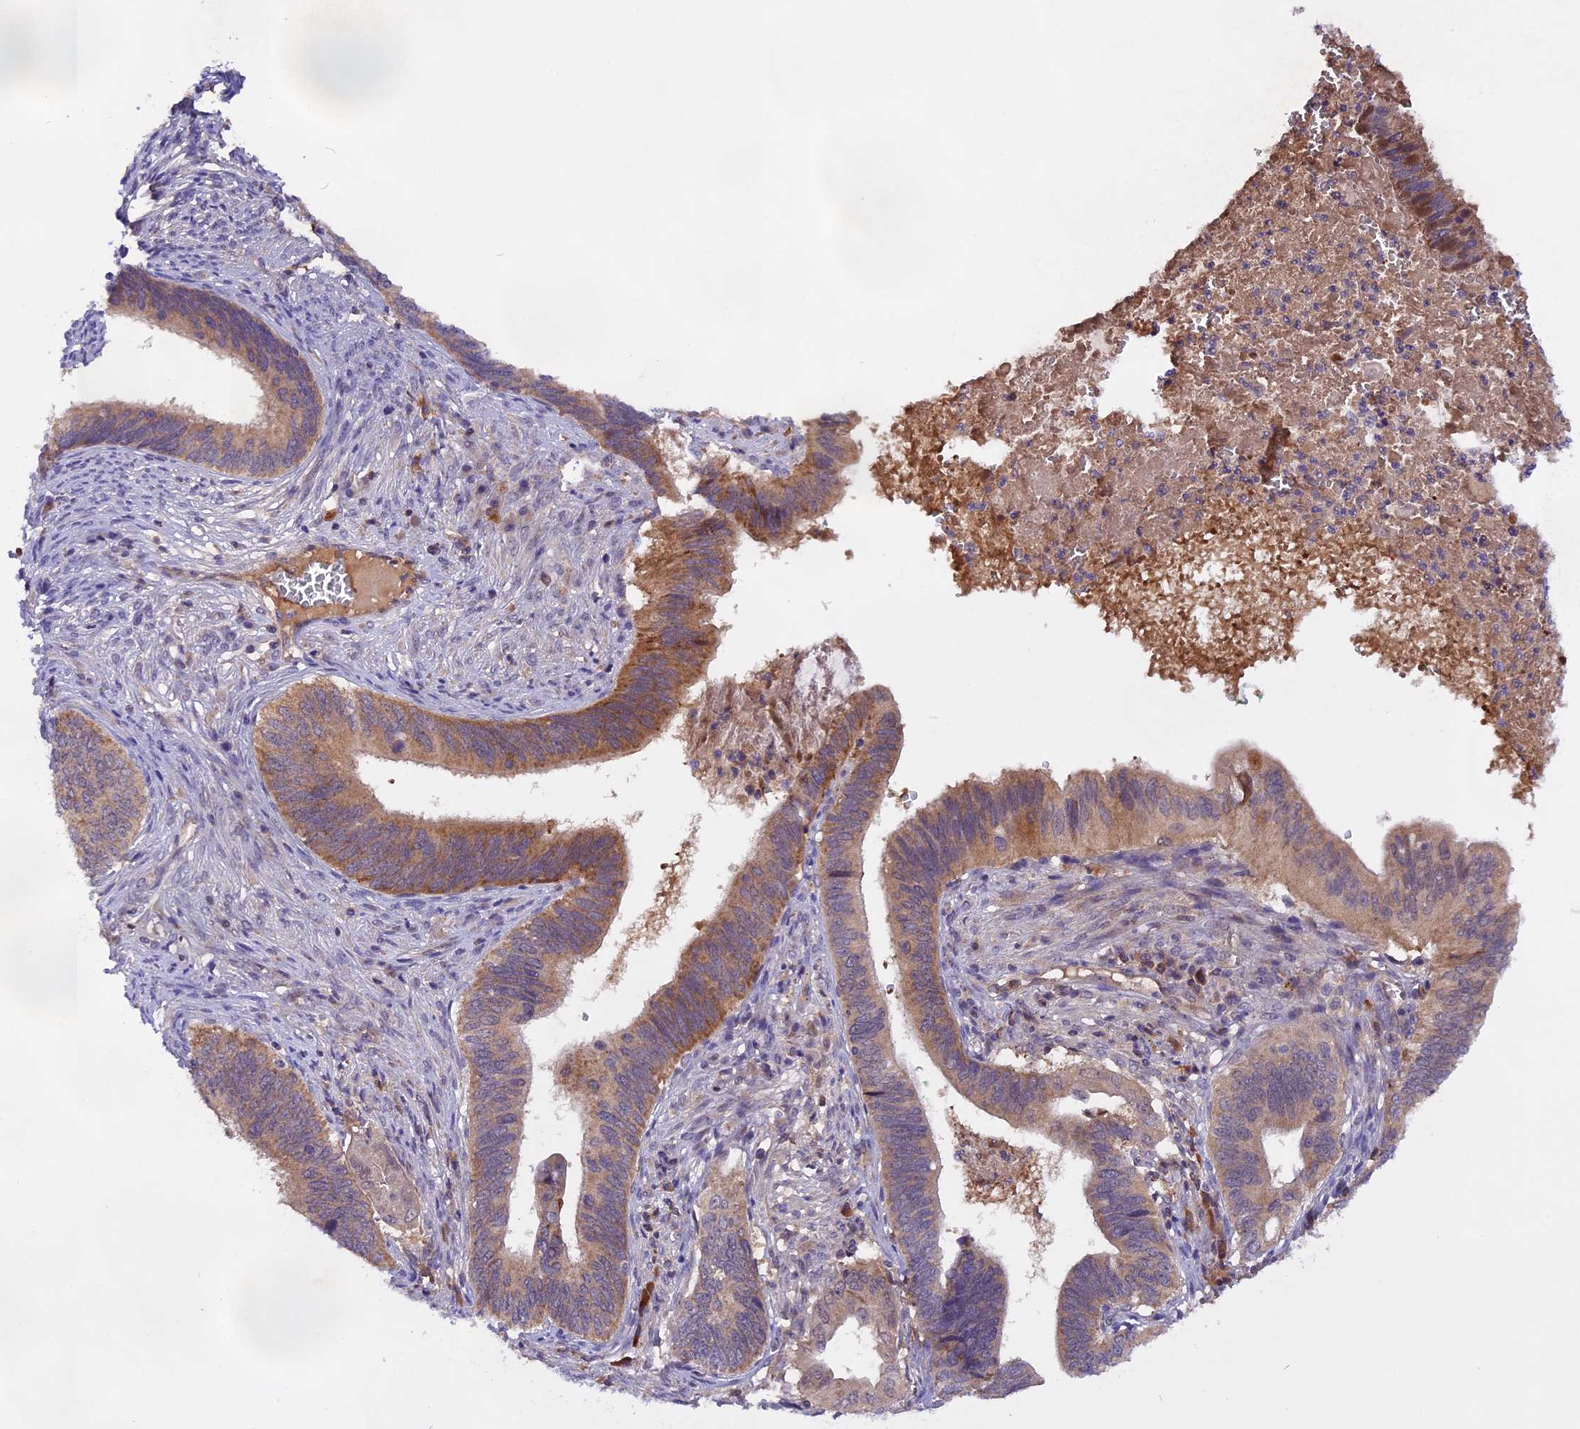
{"staining": {"intensity": "moderate", "quantity": ">75%", "location": "cytoplasmic/membranous"}, "tissue": "cervical cancer", "cell_type": "Tumor cells", "image_type": "cancer", "snomed": [{"axis": "morphology", "description": "Adenocarcinoma, NOS"}, {"axis": "topography", "description": "Cervix"}], "caption": "Tumor cells demonstrate moderate cytoplasmic/membranous expression in approximately >75% of cells in cervical cancer. (brown staining indicates protein expression, while blue staining denotes nuclei).", "gene": "MARK4", "patient": {"sex": "female", "age": 42}}